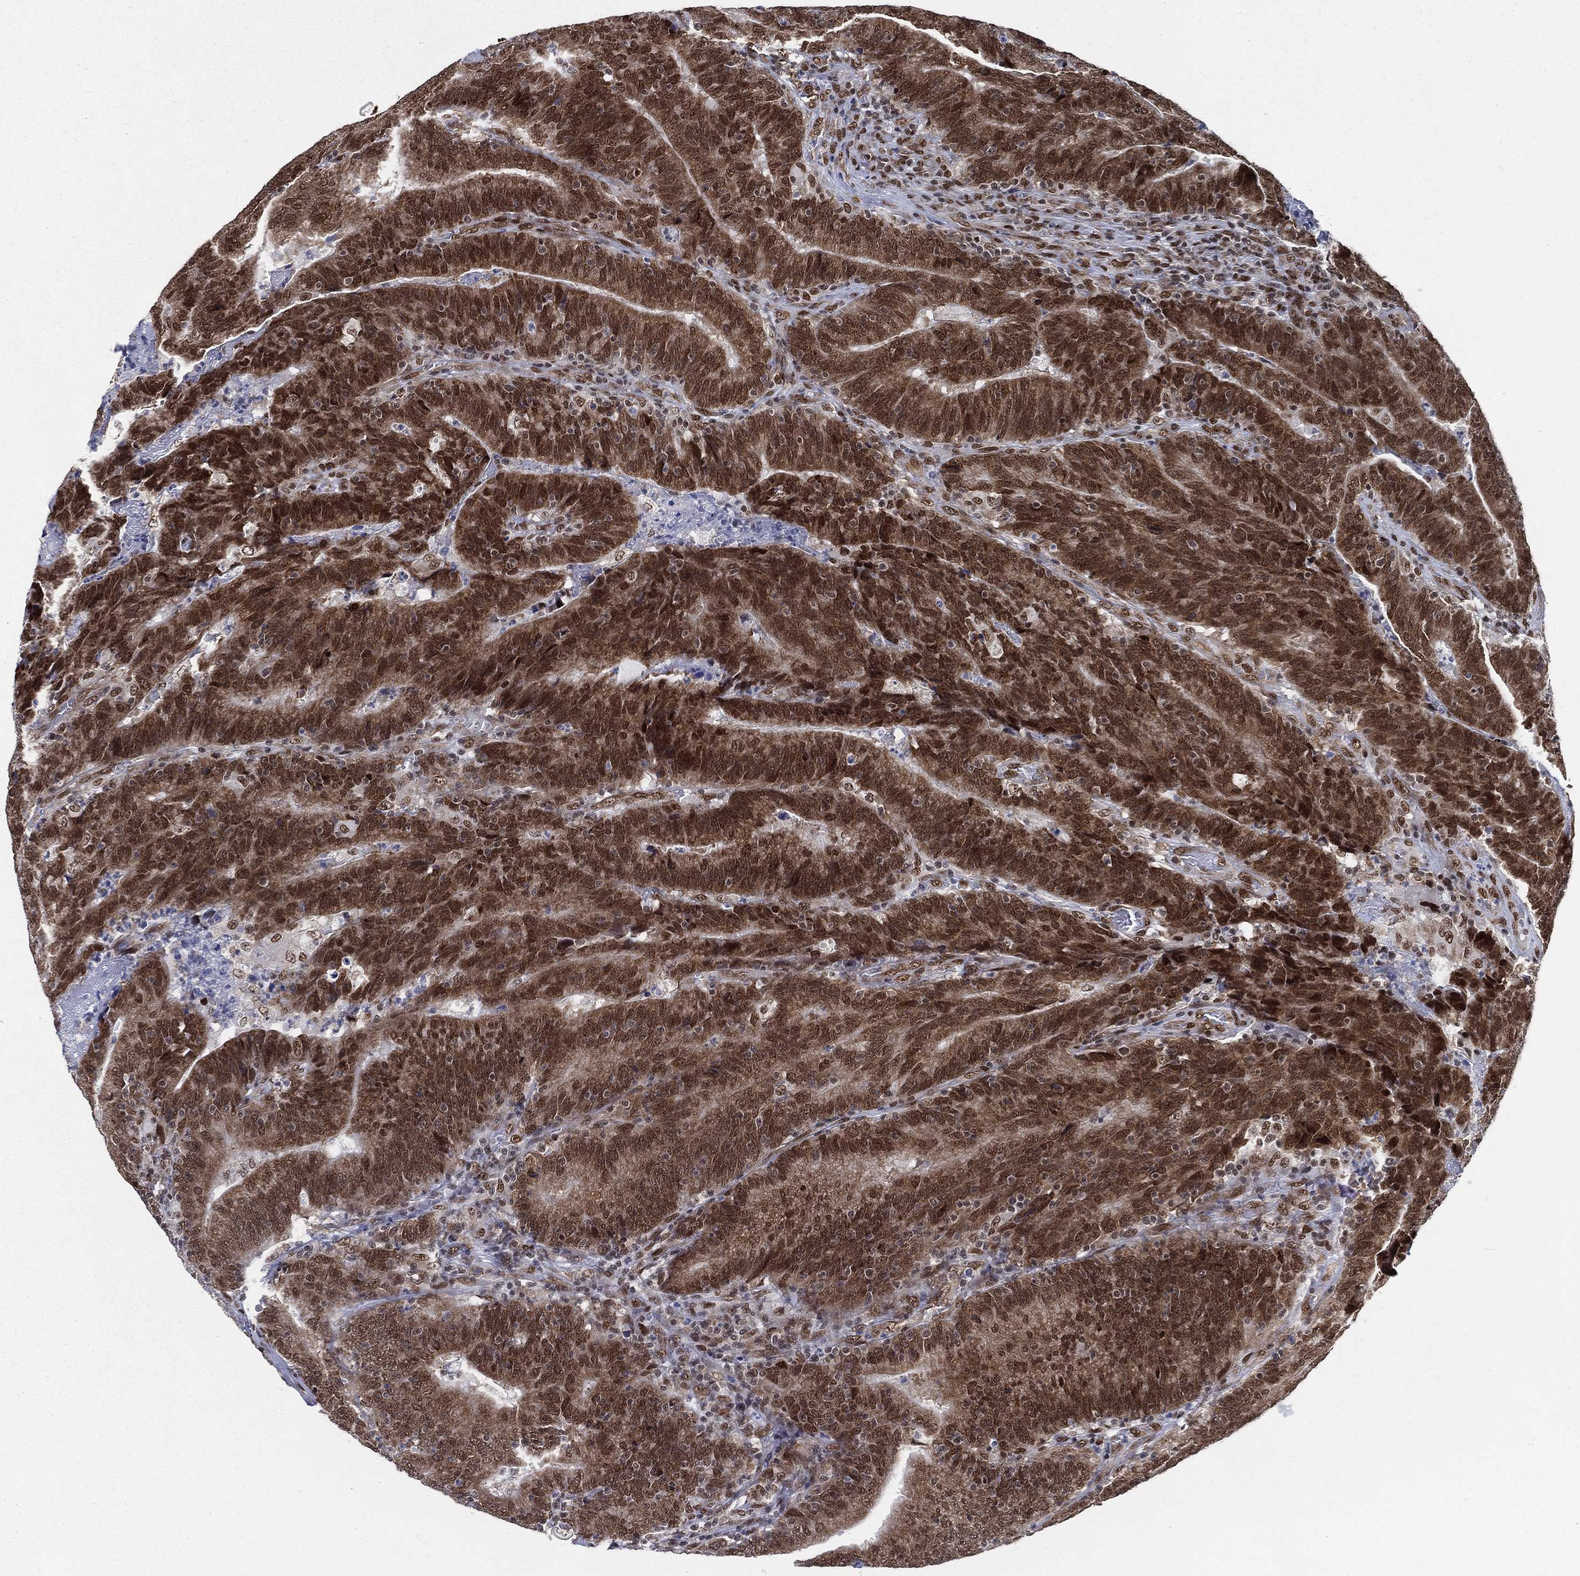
{"staining": {"intensity": "strong", "quantity": ">75%", "location": "cytoplasmic/membranous,nuclear"}, "tissue": "colorectal cancer", "cell_type": "Tumor cells", "image_type": "cancer", "snomed": [{"axis": "morphology", "description": "Adenocarcinoma, NOS"}, {"axis": "topography", "description": "Colon"}], "caption": "Adenocarcinoma (colorectal) stained with DAB (3,3'-diaminobenzidine) IHC shows high levels of strong cytoplasmic/membranous and nuclear positivity in approximately >75% of tumor cells. (IHC, brightfield microscopy, high magnification).", "gene": "FUBP3", "patient": {"sex": "female", "age": 75}}